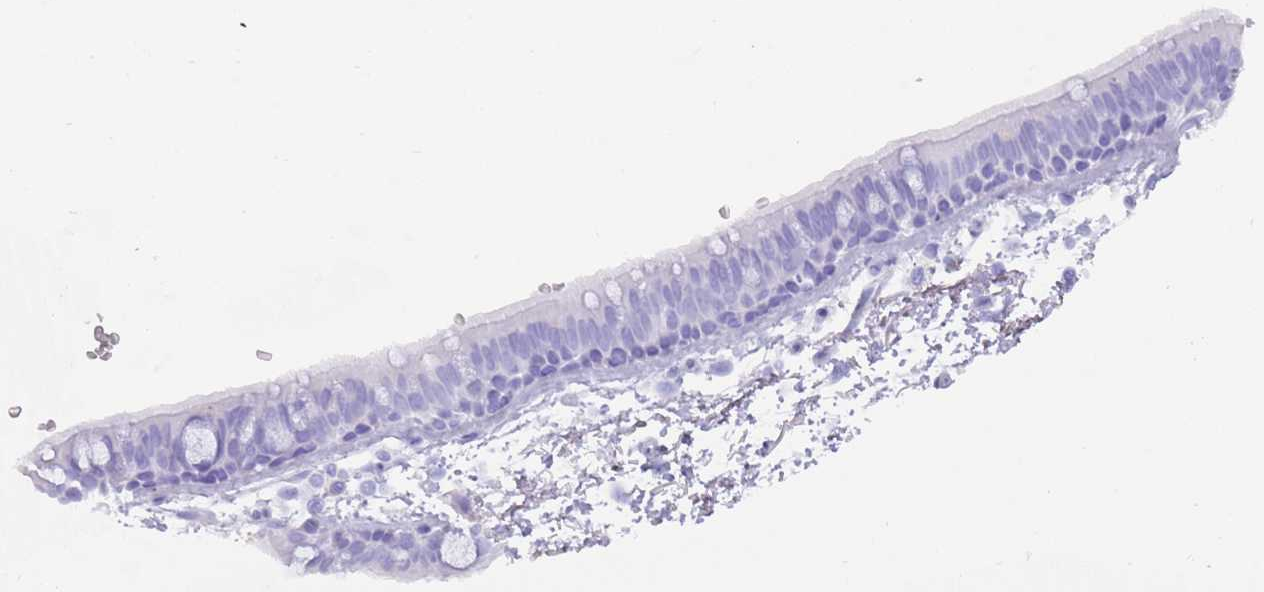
{"staining": {"intensity": "negative", "quantity": "none", "location": "none"}, "tissue": "bronchus", "cell_type": "Respiratory epithelial cells", "image_type": "normal", "snomed": [{"axis": "morphology", "description": "Normal tissue, NOS"}, {"axis": "topography", "description": "Lymph node"}, {"axis": "topography", "description": "Bronchus"}], "caption": "An immunohistochemistry (IHC) micrograph of benign bronchus is shown. There is no staining in respiratory epithelial cells of bronchus.", "gene": "MYADML2", "patient": {"sex": "female", "age": 70}}